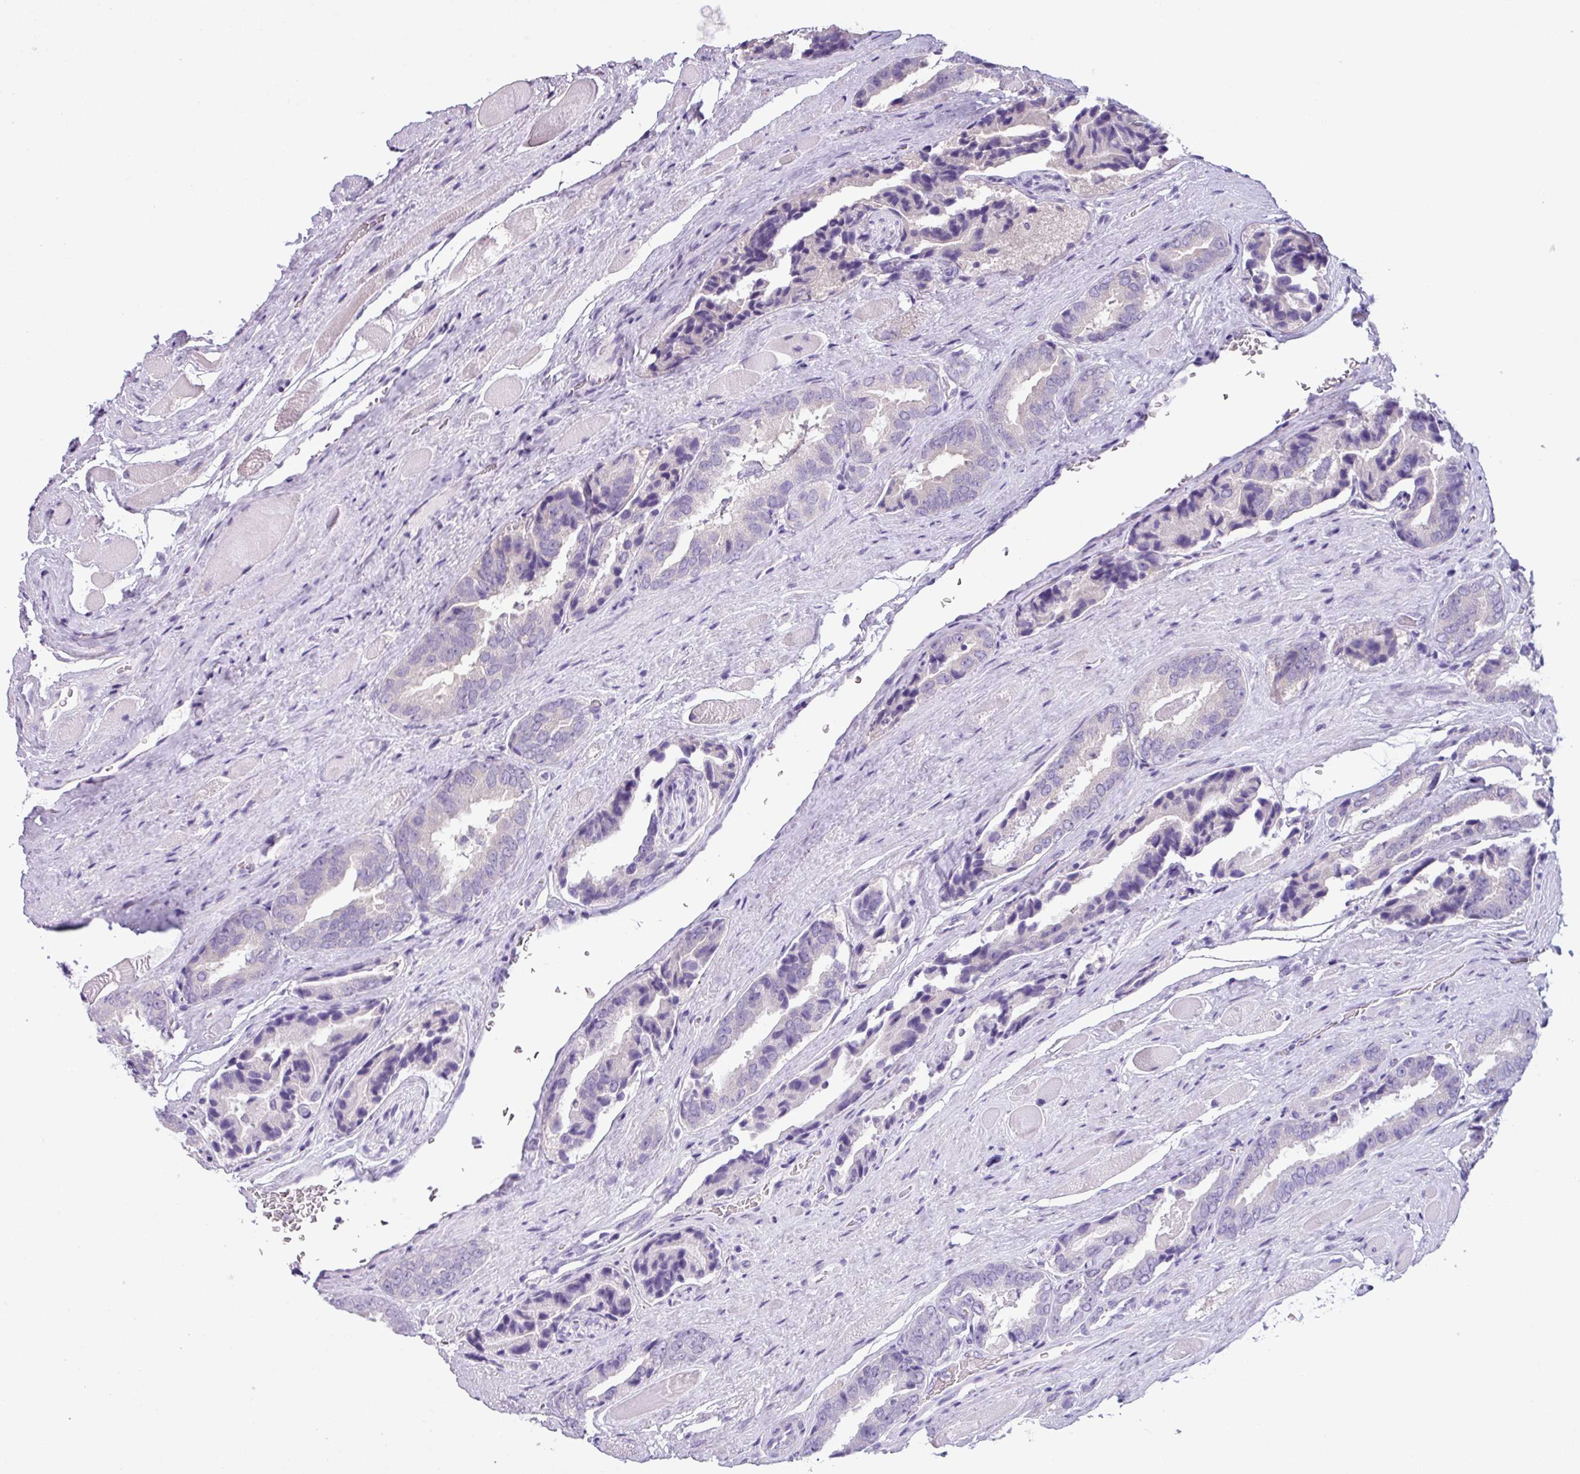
{"staining": {"intensity": "negative", "quantity": "none", "location": "none"}, "tissue": "prostate cancer", "cell_type": "Tumor cells", "image_type": "cancer", "snomed": [{"axis": "morphology", "description": "Adenocarcinoma, High grade"}, {"axis": "topography", "description": "Prostate"}], "caption": "The immunohistochemistry micrograph has no significant positivity in tumor cells of prostate cancer (high-grade adenocarcinoma) tissue.", "gene": "C20orf27", "patient": {"sex": "male", "age": 72}}